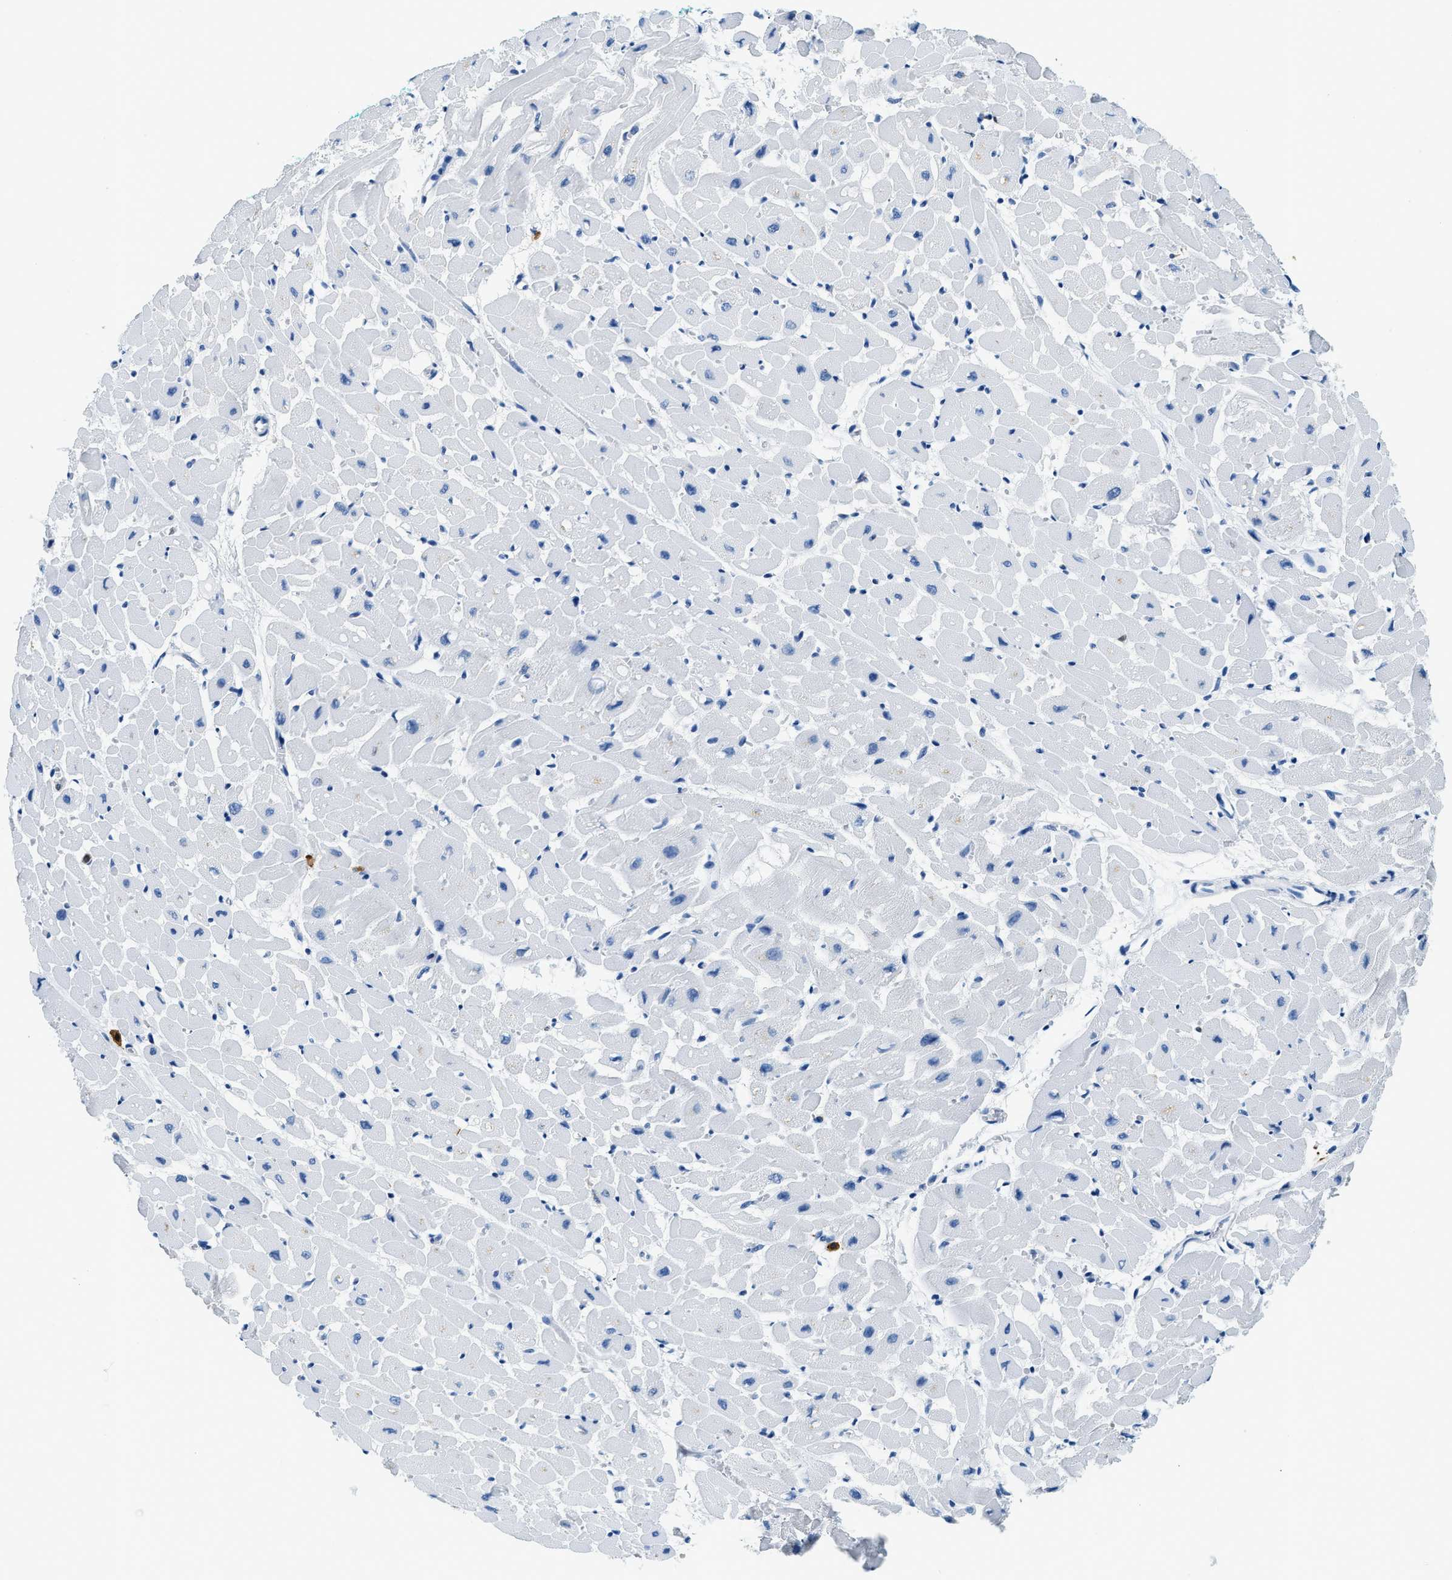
{"staining": {"intensity": "negative", "quantity": "none", "location": "none"}, "tissue": "heart muscle", "cell_type": "Cardiomyocytes", "image_type": "normal", "snomed": [{"axis": "morphology", "description": "Normal tissue, NOS"}, {"axis": "topography", "description": "Heart"}], "caption": "Heart muscle was stained to show a protein in brown. There is no significant positivity in cardiomyocytes. Nuclei are stained in blue.", "gene": "CAPG", "patient": {"sex": "male", "age": 45}}